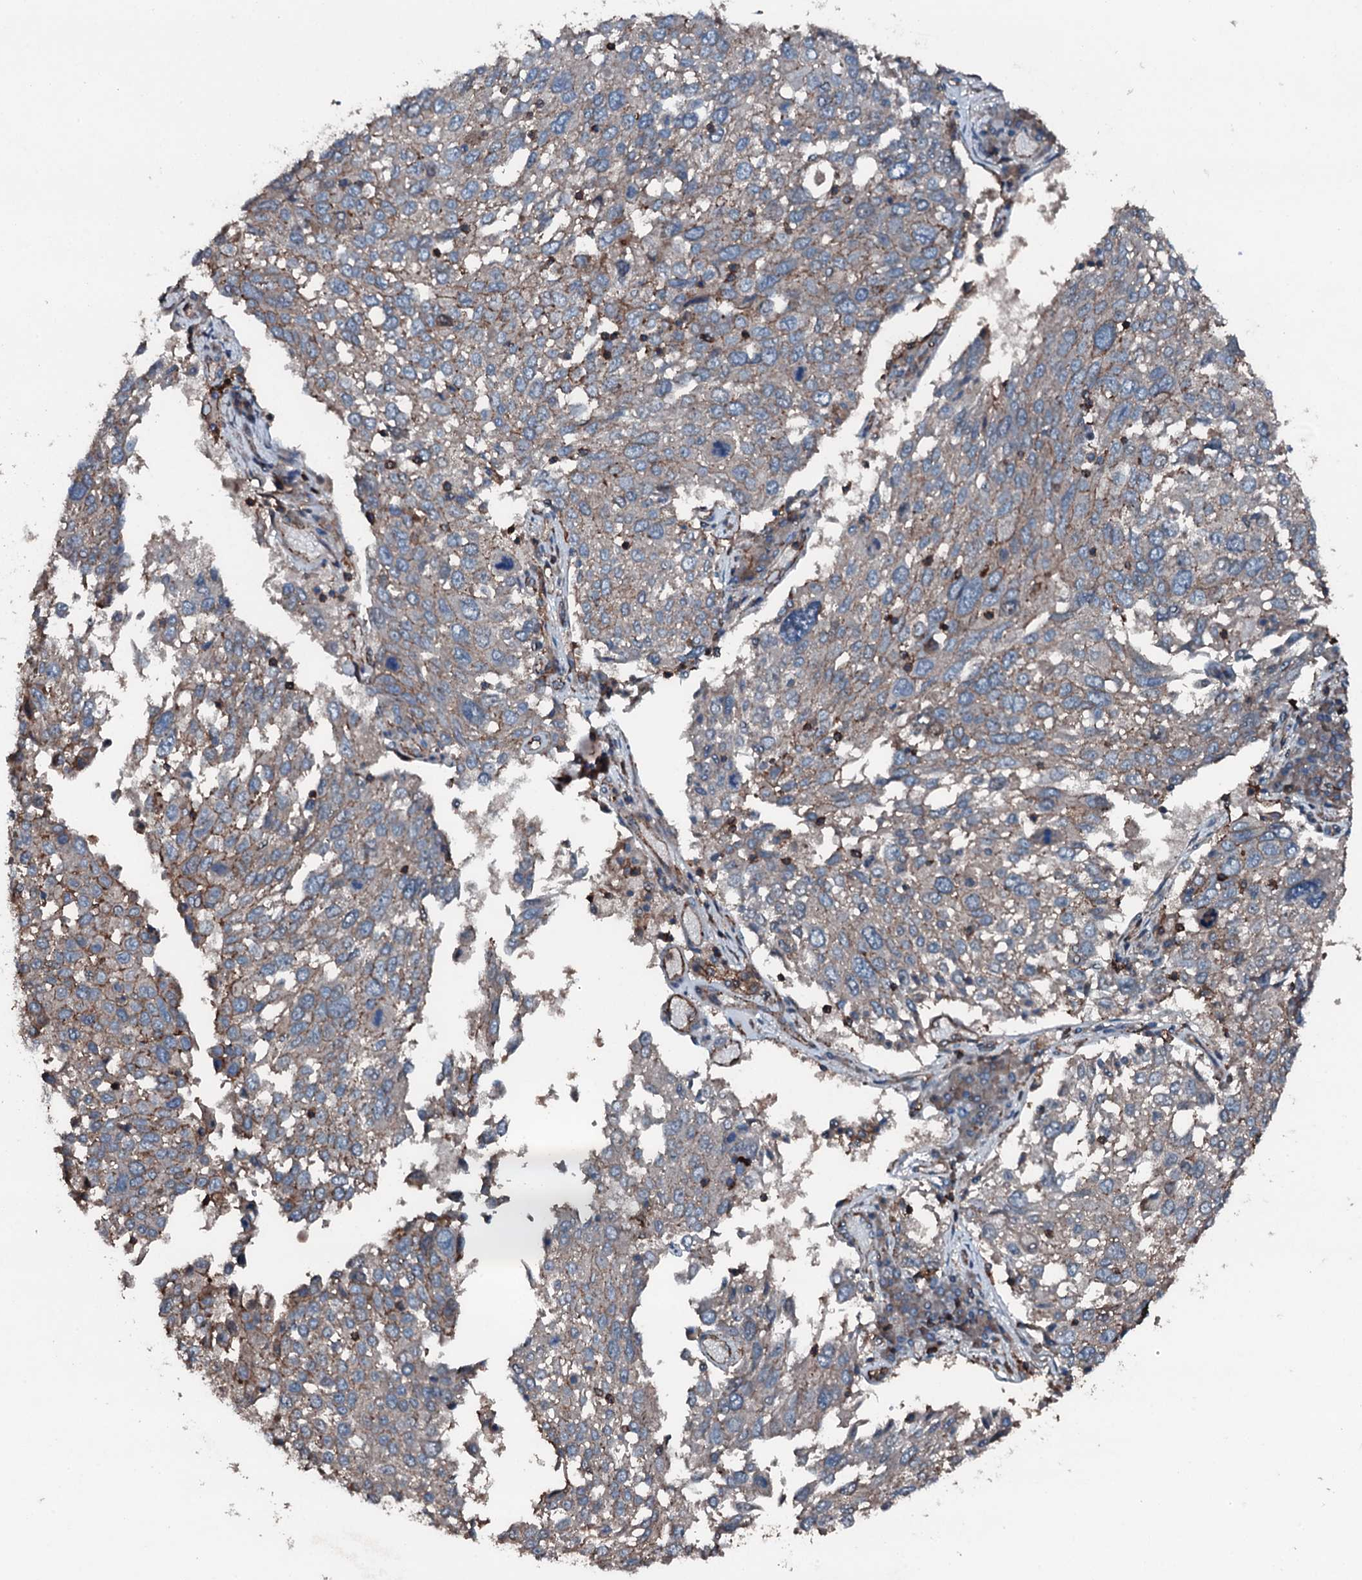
{"staining": {"intensity": "weak", "quantity": "<25%", "location": "cytoplasmic/membranous"}, "tissue": "lung cancer", "cell_type": "Tumor cells", "image_type": "cancer", "snomed": [{"axis": "morphology", "description": "Squamous cell carcinoma, NOS"}, {"axis": "topography", "description": "Lung"}], "caption": "High power microscopy image of an immunohistochemistry image of lung cancer (squamous cell carcinoma), revealing no significant staining in tumor cells.", "gene": "SLC25A38", "patient": {"sex": "male", "age": 65}}